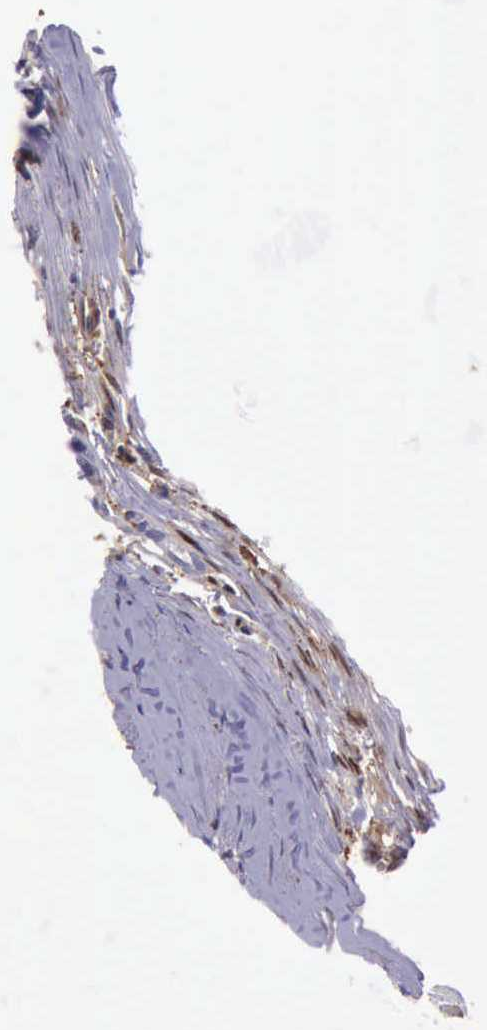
{"staining": {"intensity": "moderate", "quantity": "25%-75%", "location": "cytoplasmic/membranous,nuclear"}, "tissue": "head and neck cancer", "cell_type": "Tumor cells", "image_type": "cancer", "snomed": [{"axis": "morphology", "description": "Squamous cell carcinoma, NOS"}, {"axis": "topography", "description": "Salivary gland"}, {"axis": "topography", "description": "Head-Neck"}], "caption": "There is medium levels of moderate cytoplasmic/membranous and nuclear positivity in tumor cells of head and neck squamous cell carcinoma, as demonstrated by immunohistochemical staining (brown color).", "gene": "TYMP", "patient": {"sex": "male", "age": 70}}